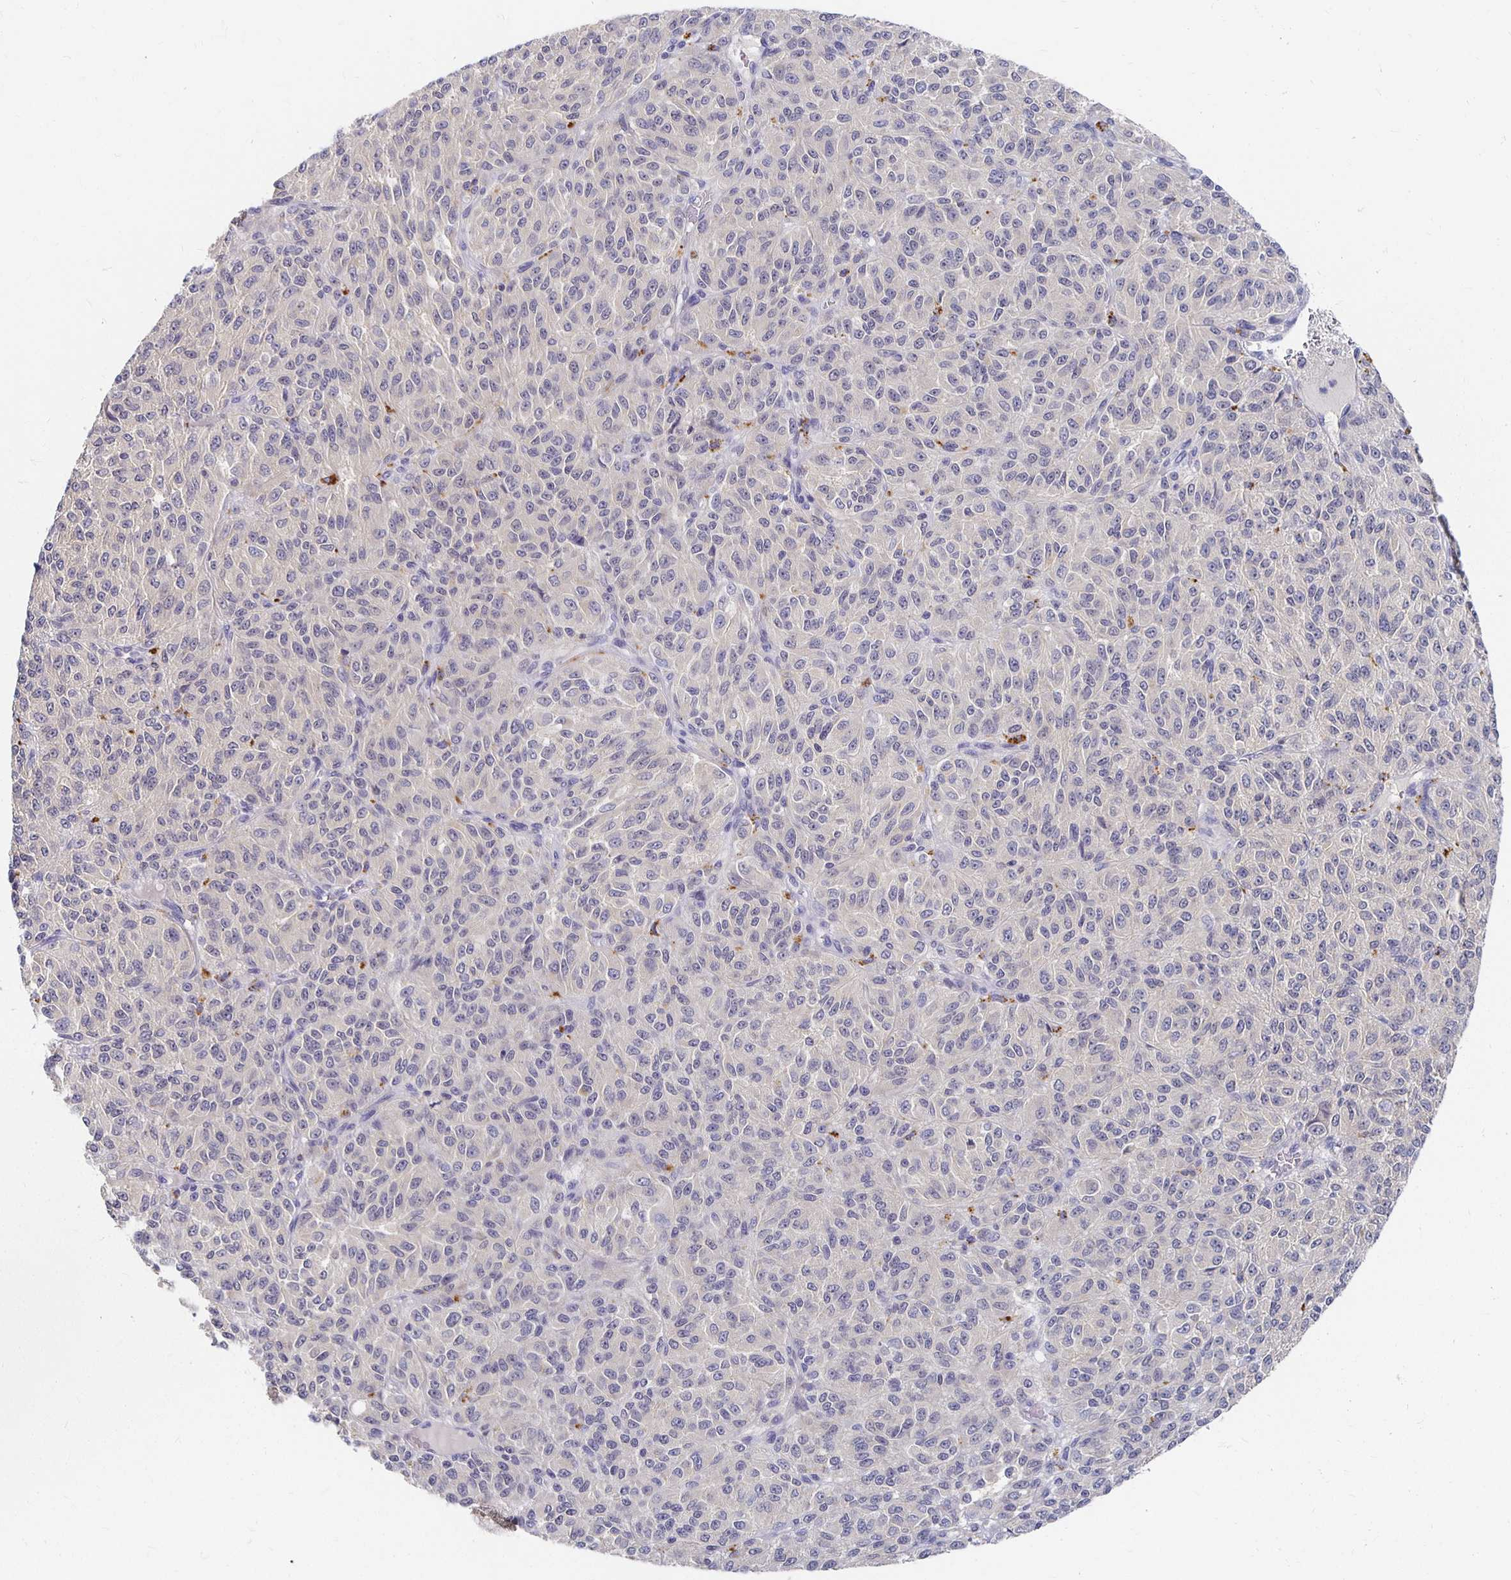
{"staining": {"intensity": "negative", "quantity": "none", "location": "none"}, "tissue": "melanoma", "cell_type": "Tumor cells", "image_type": "cancer", "snomed": [{"axis": "morphology", "description": "Malignant melanoma, Metastatic site"}, {"axis": "topography", "description": "Brain"}], "caption": "Immunohistochemical staining of malignant melanoma (metastatic site) demonstrates no significant expression in tumor cells. (DAB (3,3'-diaminobenzidine) immunohistochemistry, high magnification).", "gene": "FKRP", "patient": {"sex": "female", "age": 56}}